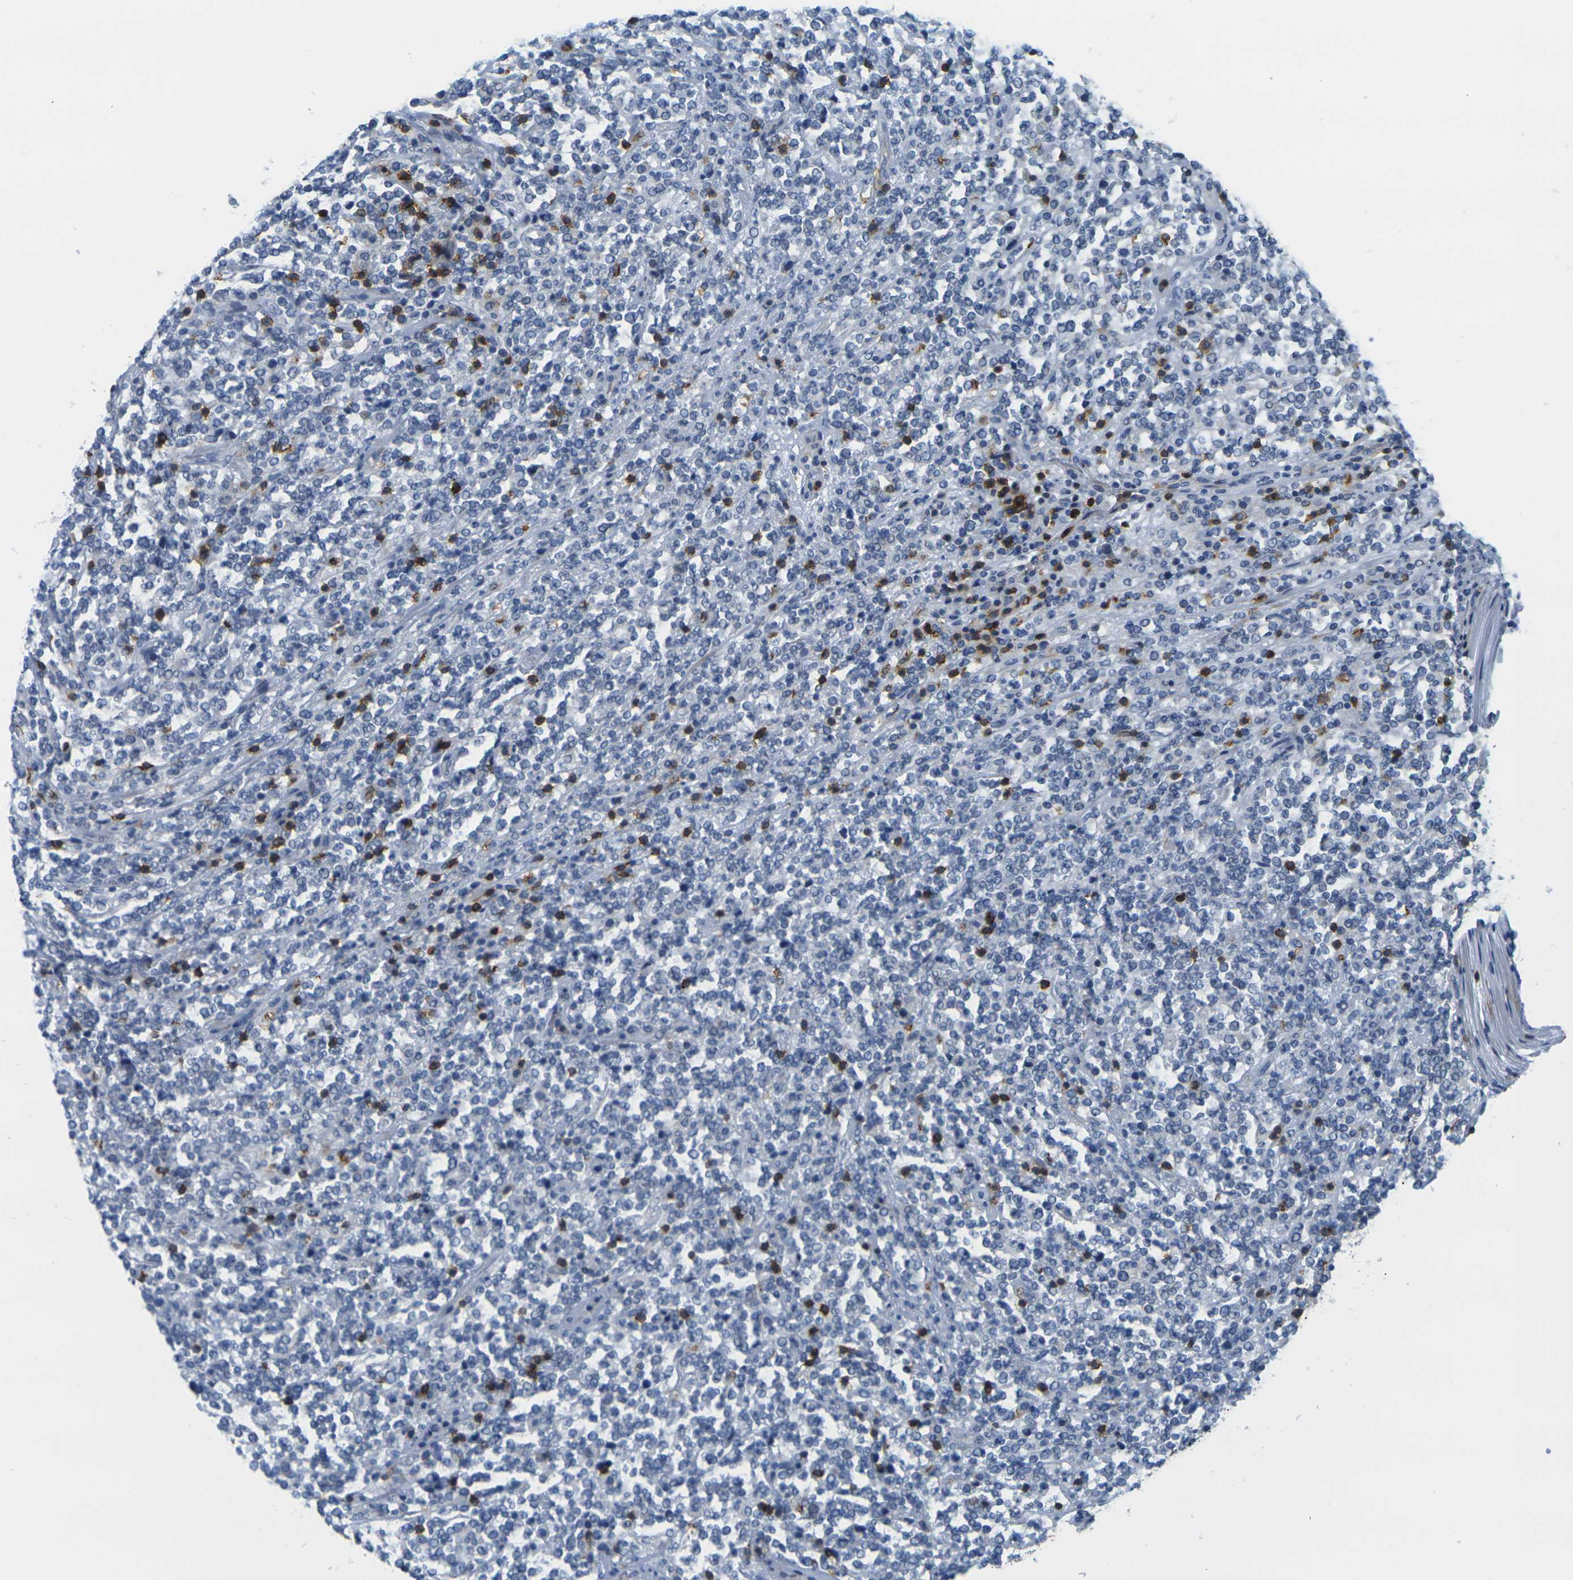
{"staining": {"intensity": "negative", "quantity": "none", "location": "none"}, "tissue": "lymphoma", "cell_type": "Tumor cells", "image_type": "cancer", "snomed": [{"axis": "morphology", "description": "Malignant lymphoma, non-Hodgkin's type, High grade"}, {"axis": "topography", "description": "Soft tissue"}], "caption": "Immunohistochemical staining of lymphoma displays no significant staining in tumor cells. The staining was performed using DAB to visualize the protein expression in brown, while the nuclei were stained in blue with hematoxylin (Magnification: 20x).", "gene": "CD3D", "patient": {"sex": "male", "age": 18}}